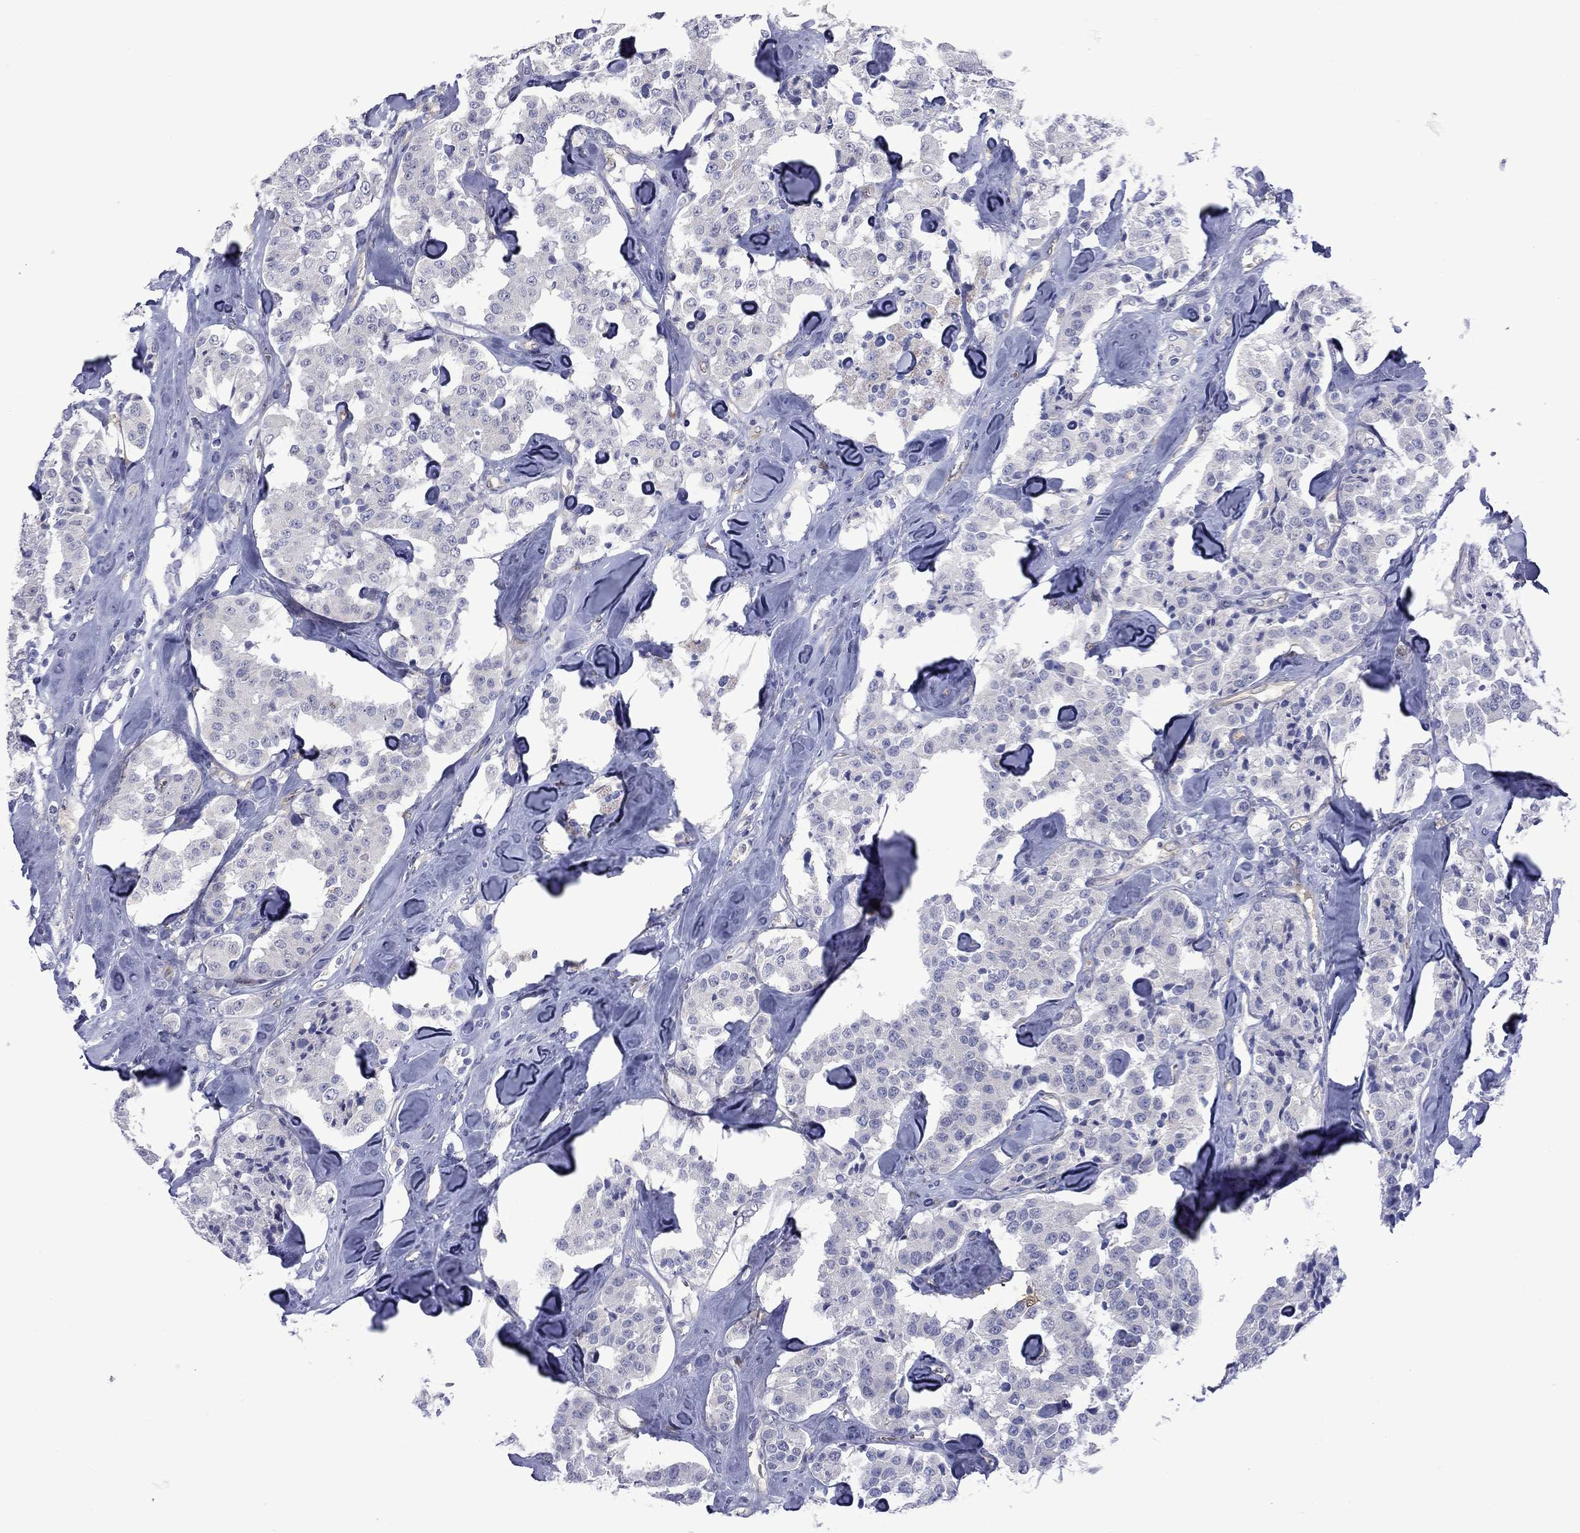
{"staining": {"intensity": "negative", "quantity": "none", "location": "none"}, "tissue": "carcinoid", "cell_type": "Tumor cells", "image_type": "cancer", "snomed": [{"axis": "morphology", "description": "Carcinoid, malignant, NOS"}, {"axis": "topography", "description": "Pancreas"}], "caption": "Tumor cells are negative for protein expression in human malignant carcinoid.", "gene": "CTNNBIP1", "patient": {"sex": "male", "age": 41}}